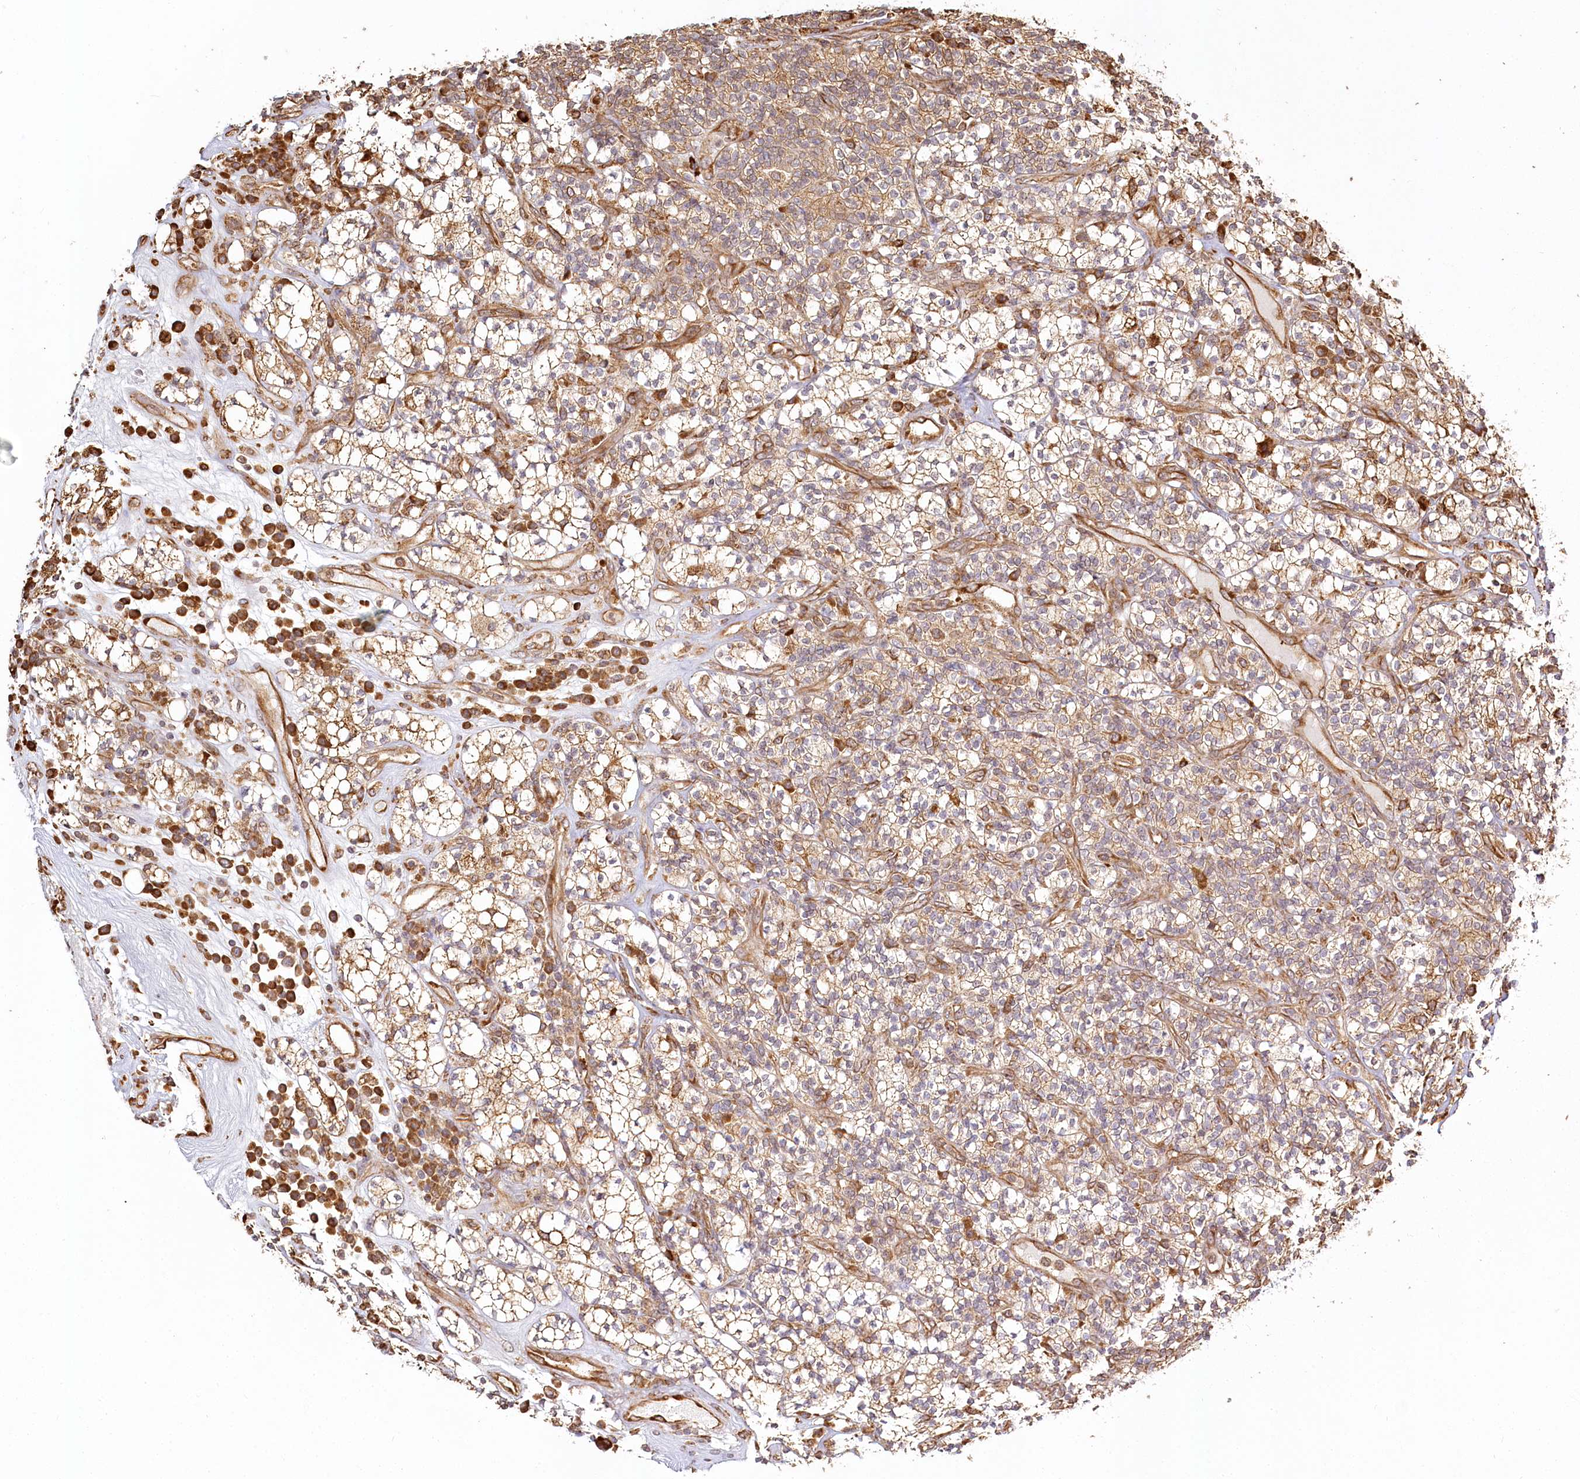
{"staining": {"intensity": "moderate", "quantity": ">75%", "location": "cytoplasmic/membranous"}, "tissue": "renal cancer", "cell_type": "Tumor cells", "image_type": "cancer", "snomed": [{"axis": "morphology", "description": "Adenocarcinoma, NOS"}, {"axis": "topography", "description": "Kidney"}], "caption": "Adenocarcinoma (renal) stained with a protein marker demonstrates moderate staining in tumor cells.", "gene": "FAM13A", "patient": {"sex": "male", "age": 77}}